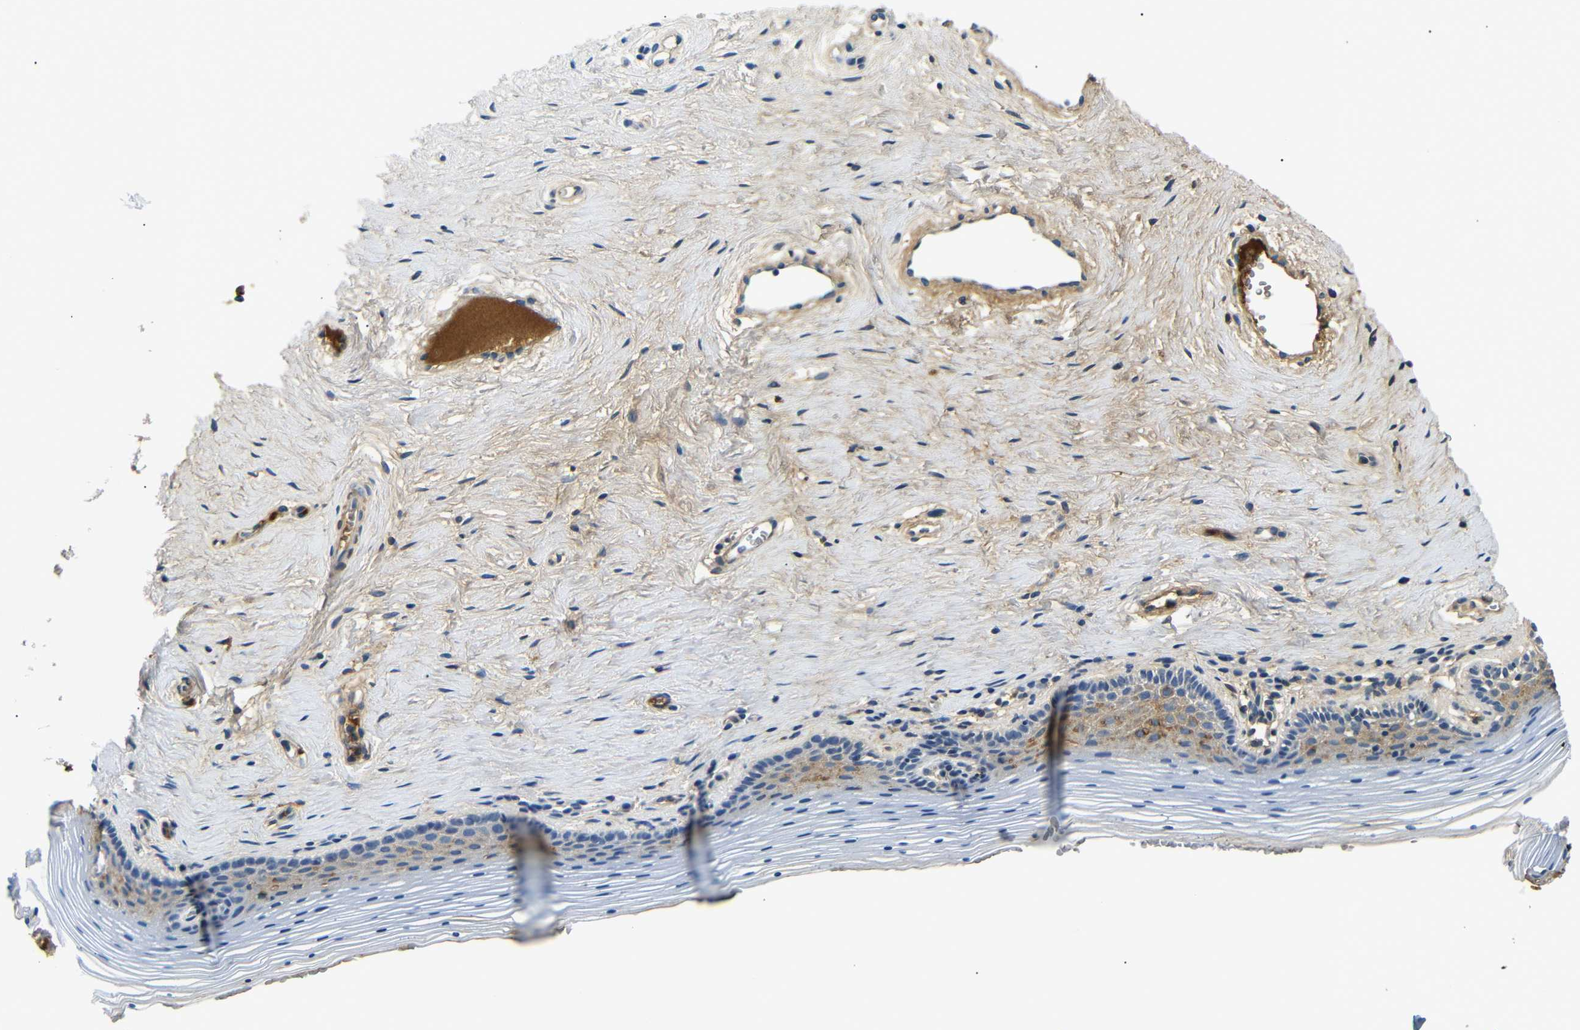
{"staining": {"intensity": "weak", "quantity": "25%-75%", "location": "cytoplasmic/membranous"}, "tissue": "vagina", "cell_type": "Squamous epithelial cells", "image_type": "normal", "snomed": [{"axis": "morphology", "description": "Normal tissue, NOS"}, {"axis": "topography", "description": "Vagina"}], "caption": "Immunohistochemistry staining of normal vagina, which shows low levels of weak cytoplasmic/membranous expression in approximately 25%-75% of squamous epithelial cells indicating weak cytoplasmic/membranous protein expression. The staining was performed using DAB (brown) for protein detection and nuclei were counterstained in hematoxylin (blue).", "gene": "LHCGR", "patient": {"sex": "female", "age": 32}}